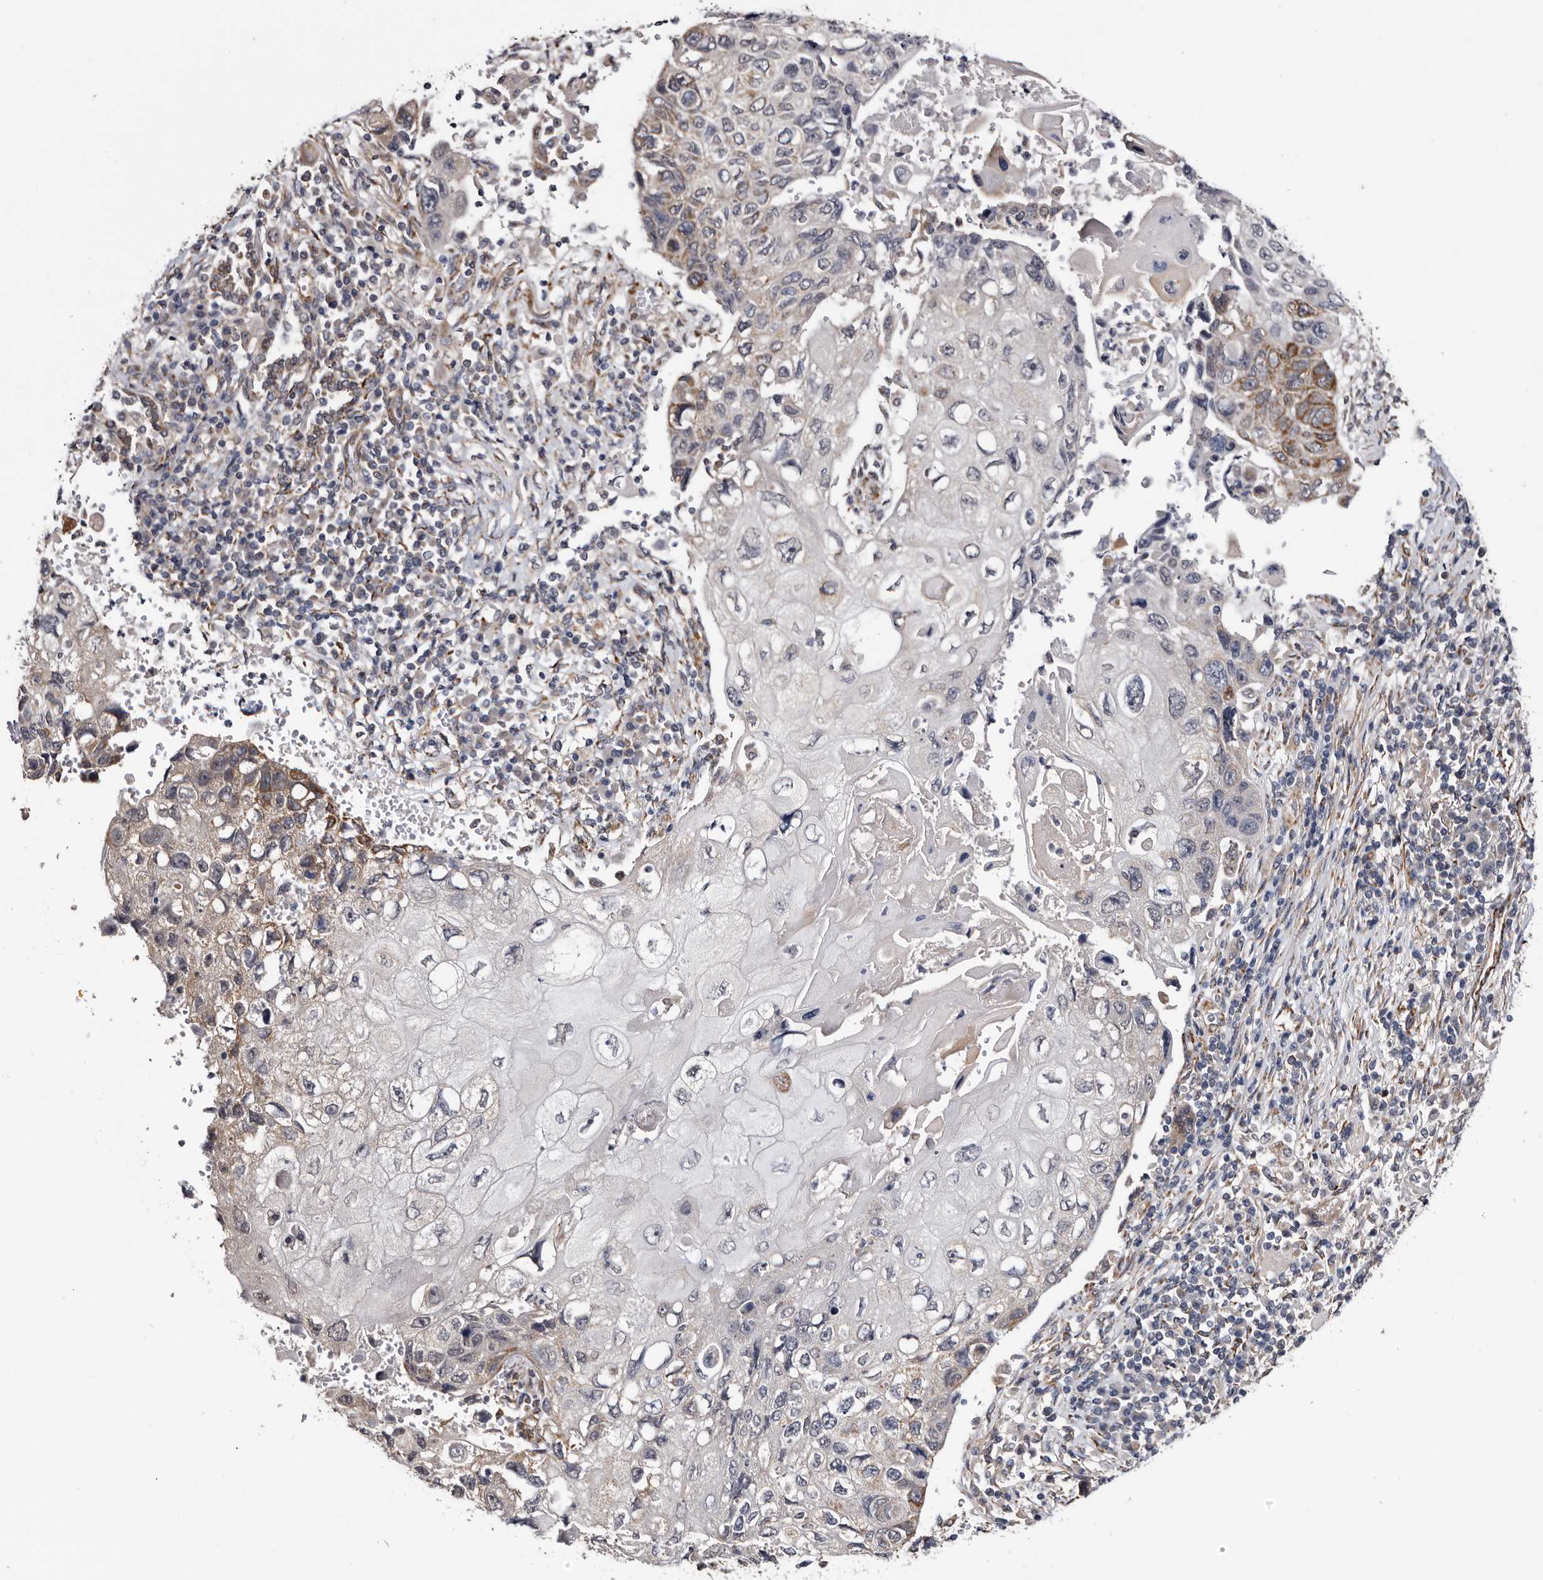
{"staining": {"intensity": "moderate", "quantity": "<25%", "location": "cytoplasmic/membranous"}, "tissue": "lung cancer", "cell_type": "Tumor cells", "image_type": "cancer", "snomed": [{"axis": "morphology", "description": "Squamous cell carcinoma, NOS"}, {"axis": "topography", "description": "Lung"}], "caption": "Lung cancer (squamous cell carcinoma) tissue exhibits moderate cytoplasmic/membranous expression in approximately <25% of tumor cells (DAB IHC with brightfield microscopy, high magnification).", "gene": "ARMCX2", "patient": {"sex": "male", "age": 61}}